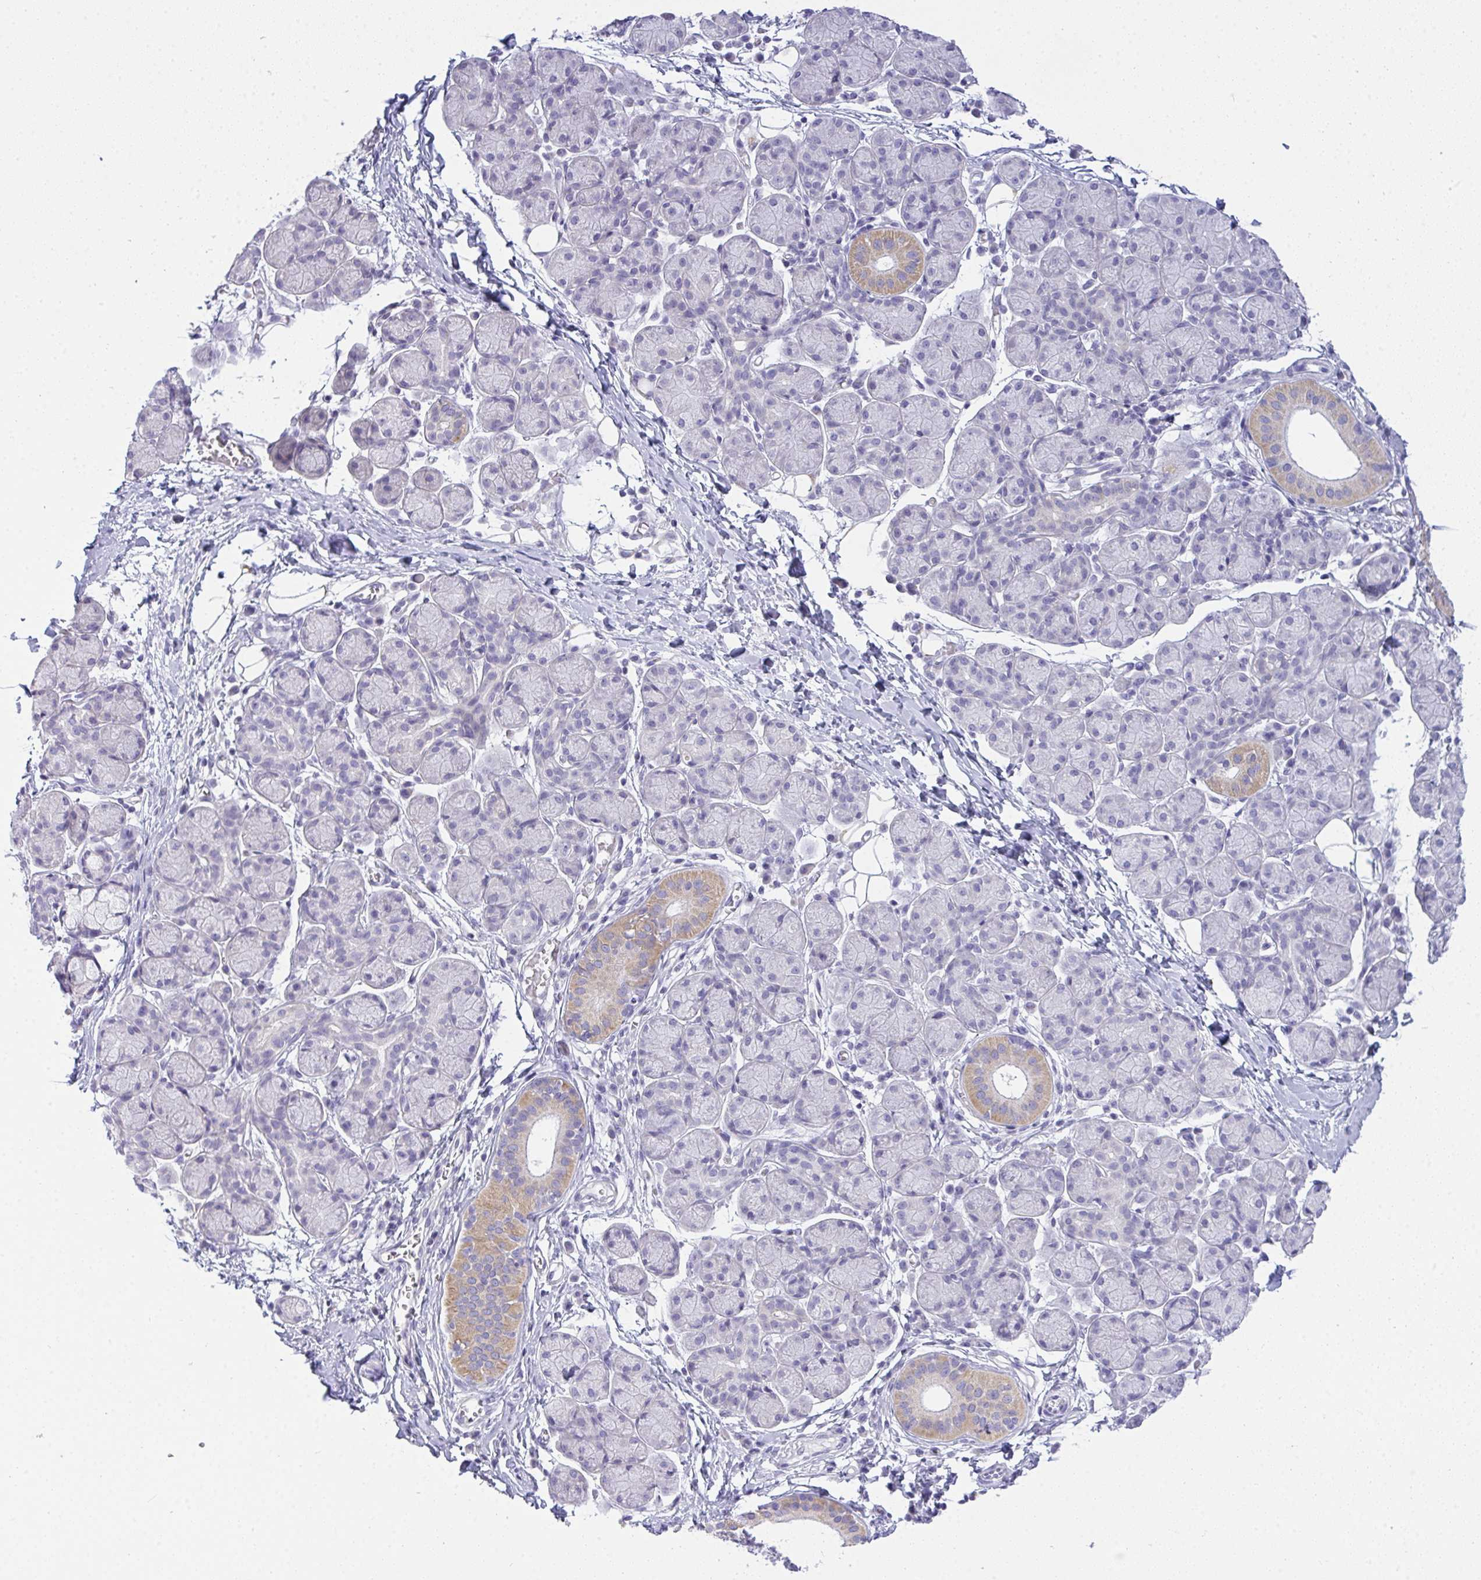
{"staining": {"intensity": "moderate", "quantity": "<25%", "location": "cytoplasmic/membranous"}, "tissue": "salivary gland", "cell_type": "Glandular cells", "image_type": "normal", "snomed": [{"axis": "morphology", "description": "Normal tissue, NOS"}, {"axis": "morphology", "description": "Inflammation, NOS"}, {"axis": "topography", "description": "Lymph node"}, {"axis": "topography", "description": "Salivary gland"}], "caption": "Benign salivary gland shows moderate cytoplasmic/membranous positivity in approximately <25% of glandular cells, visualized by immunohistochemistry.", "gene": "GSDMB", "patient": {"sex": "male", "age": 3}}